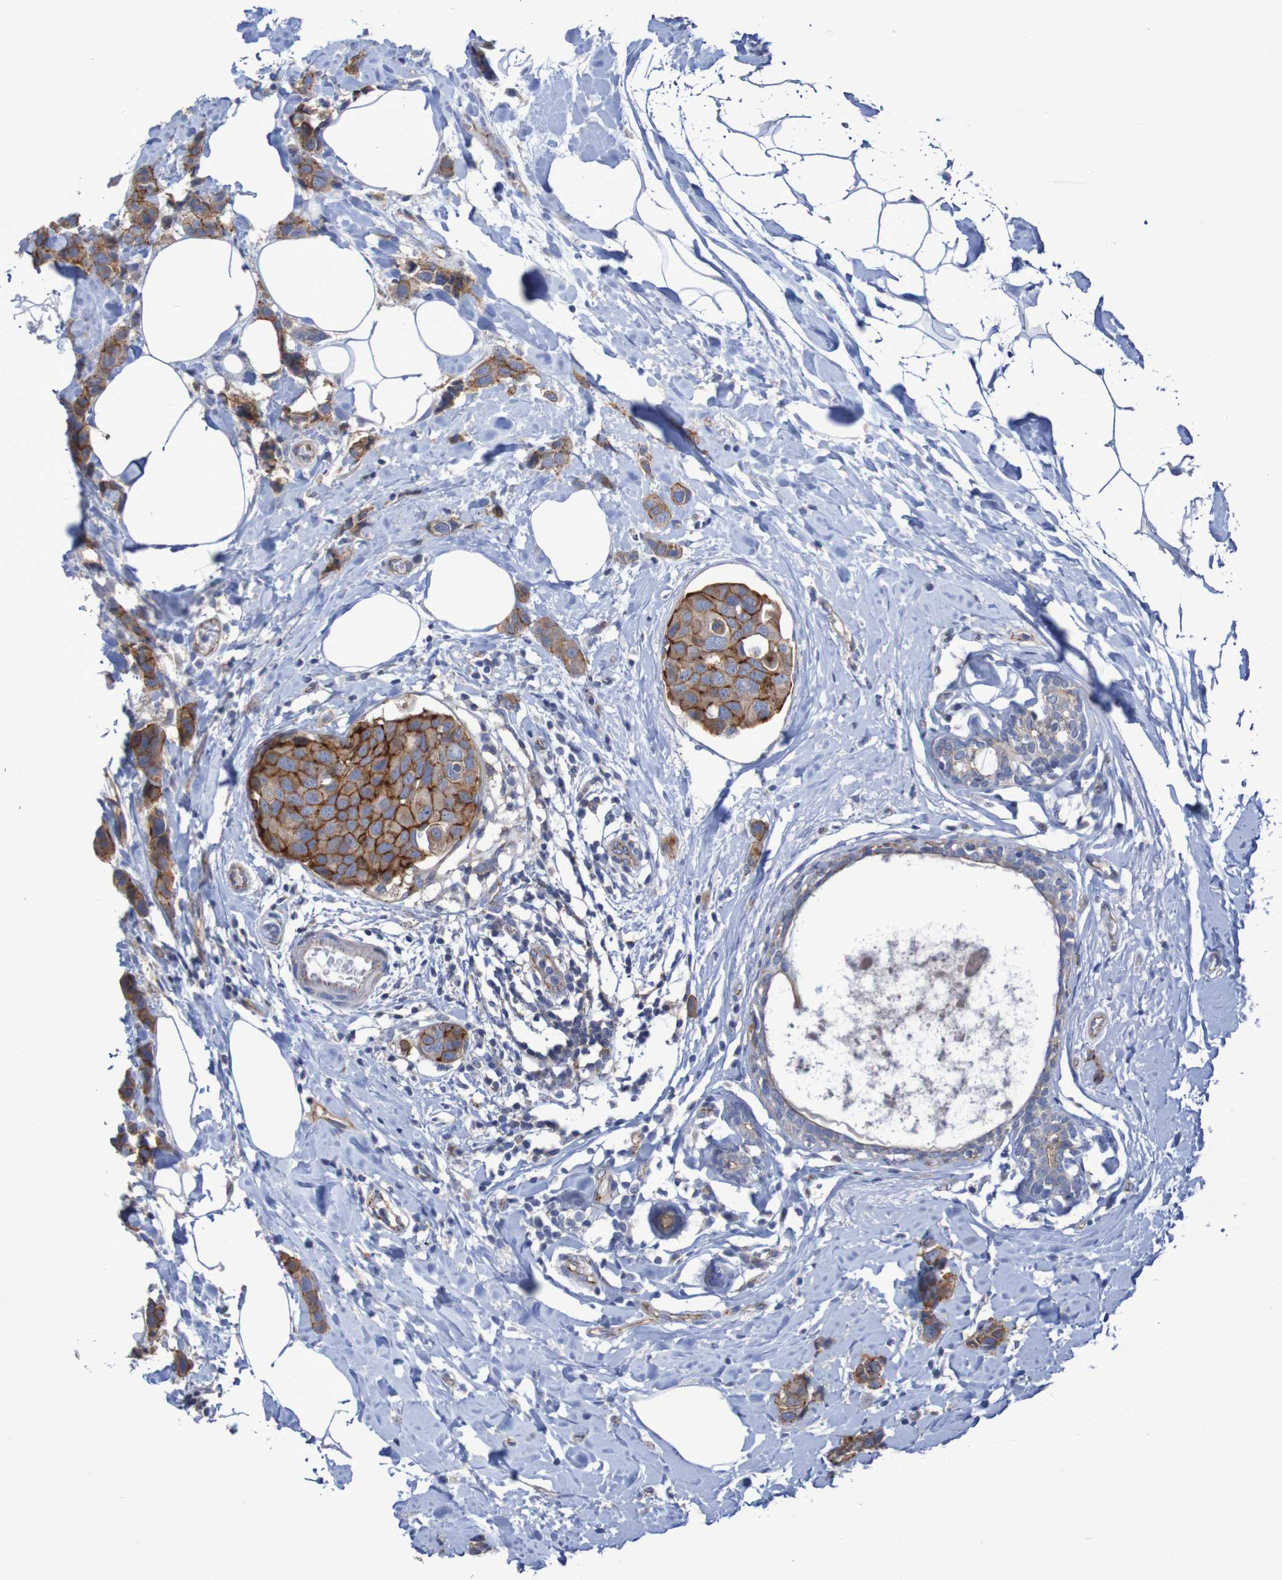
{"staining": {"intensity": "moderate", "quantity": ">75%", "location": "cytoplasmic/membranous"}, "tissue": "breast cancer", "cell_type": "Tumor cells", "image_type": "cancer", "snomed": [{"axis": "morphology", "description": "Normal tissue, NOS"}, {"axis": "morphology", "description": "Duct carcinoma"}, {"axis": "topography", "description": "Breast"}], "caption": "IHC (DAB (3,3'-diaminobenzidine)) staining of breast cancer (invasive ductal carcinoma) displays moderate cytoplasmic/membranous protein expression in approximately >75% of tumor cells.", "gene": "NECTIN2", "patient": {"sex": "female", "age": 50}}